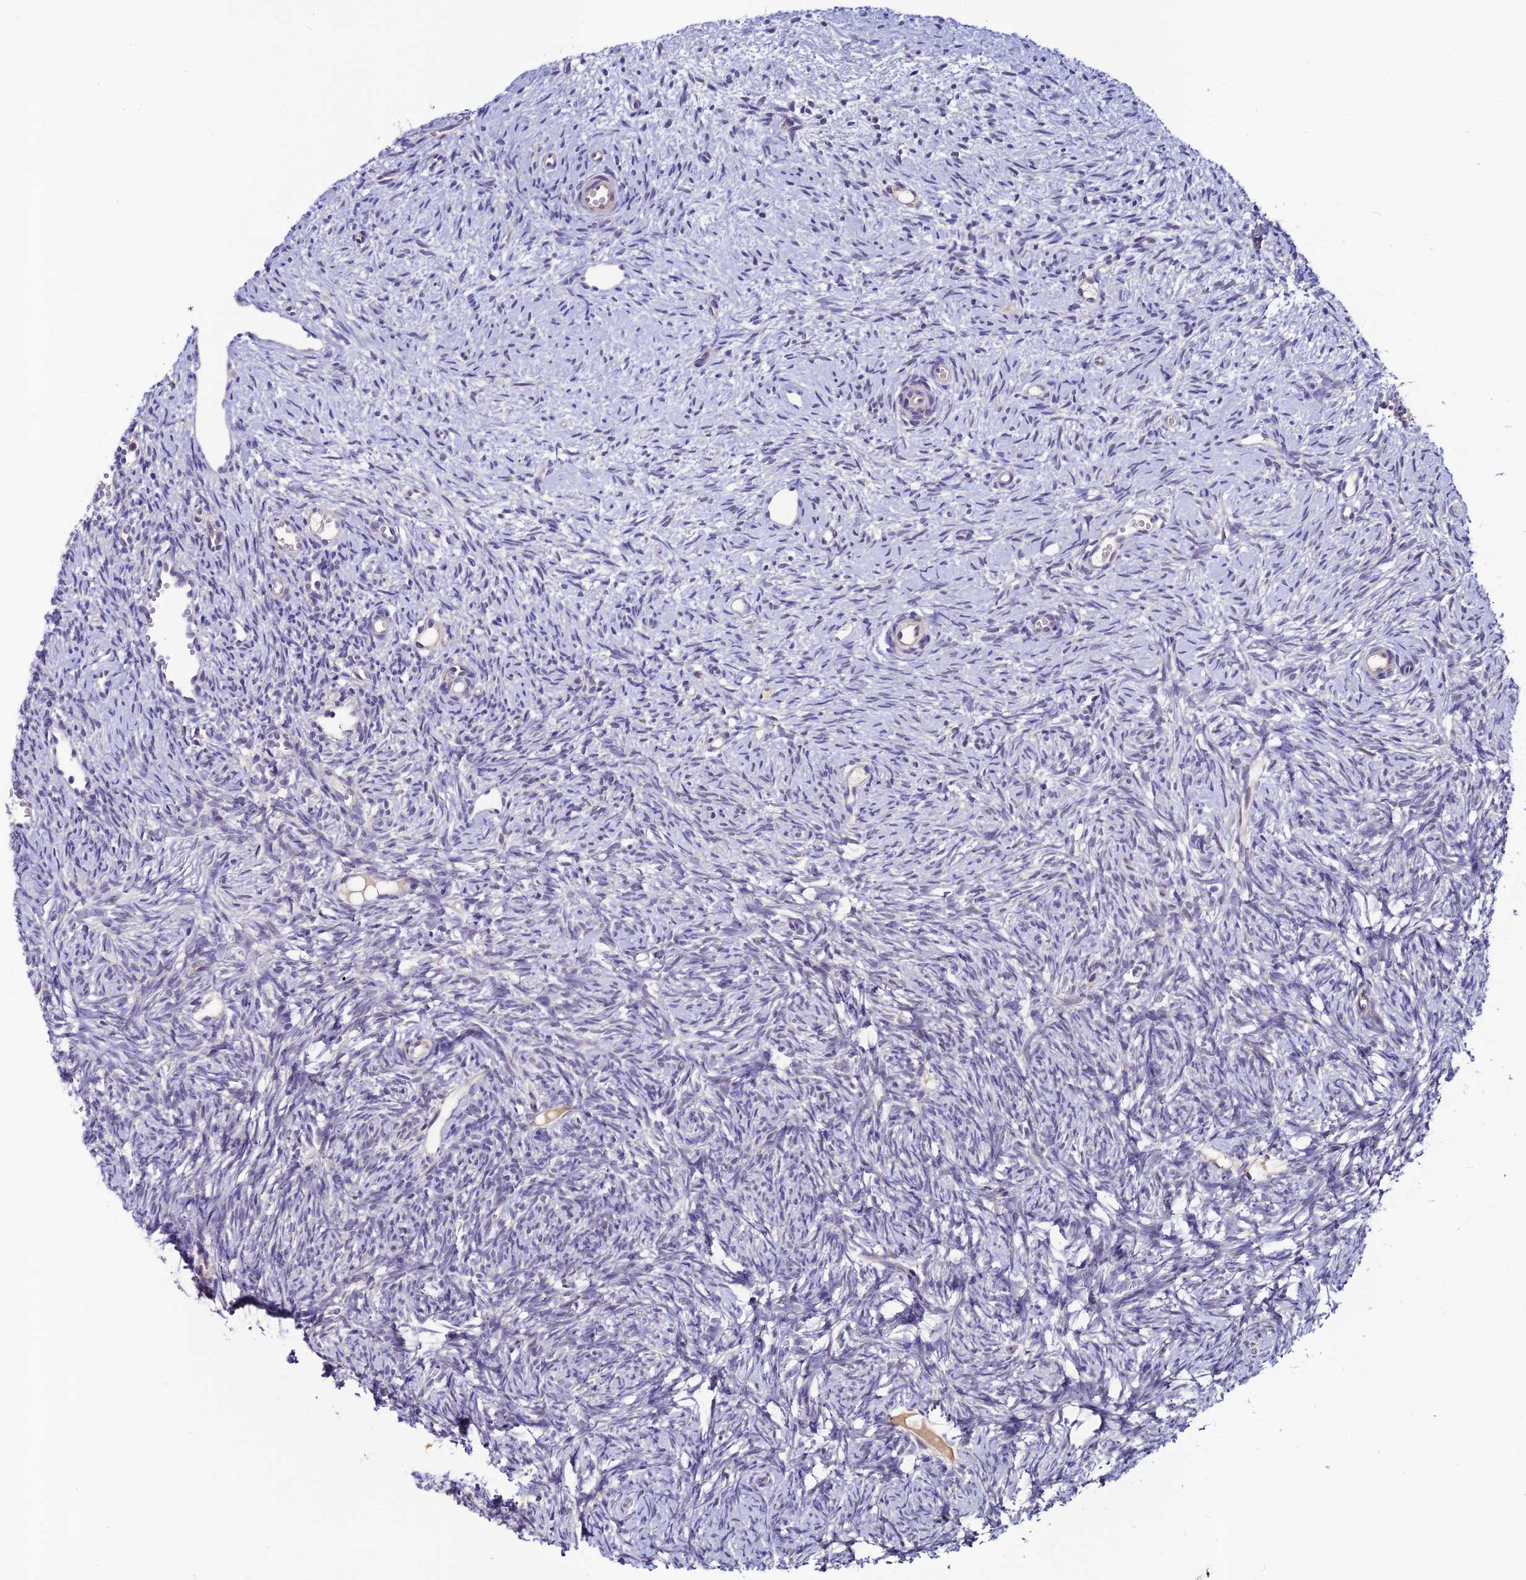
{"staining": {"intensity": "negative", "quantity": "none", "location": "none"}, "tissue": "ovary", "cell_type": "Follicle cells", "image_type": "normal", "snomed": [{"axis": "morphology", "description": "Normal tissue, NOS"}, {"axis": "topography", "description": "Ovary"}], "caption": "Micrograph shows no significant protein expression in follicle cells of normal ovary.", "gene": "FZD8", "patient": {"sex": "female", "age": 51}}